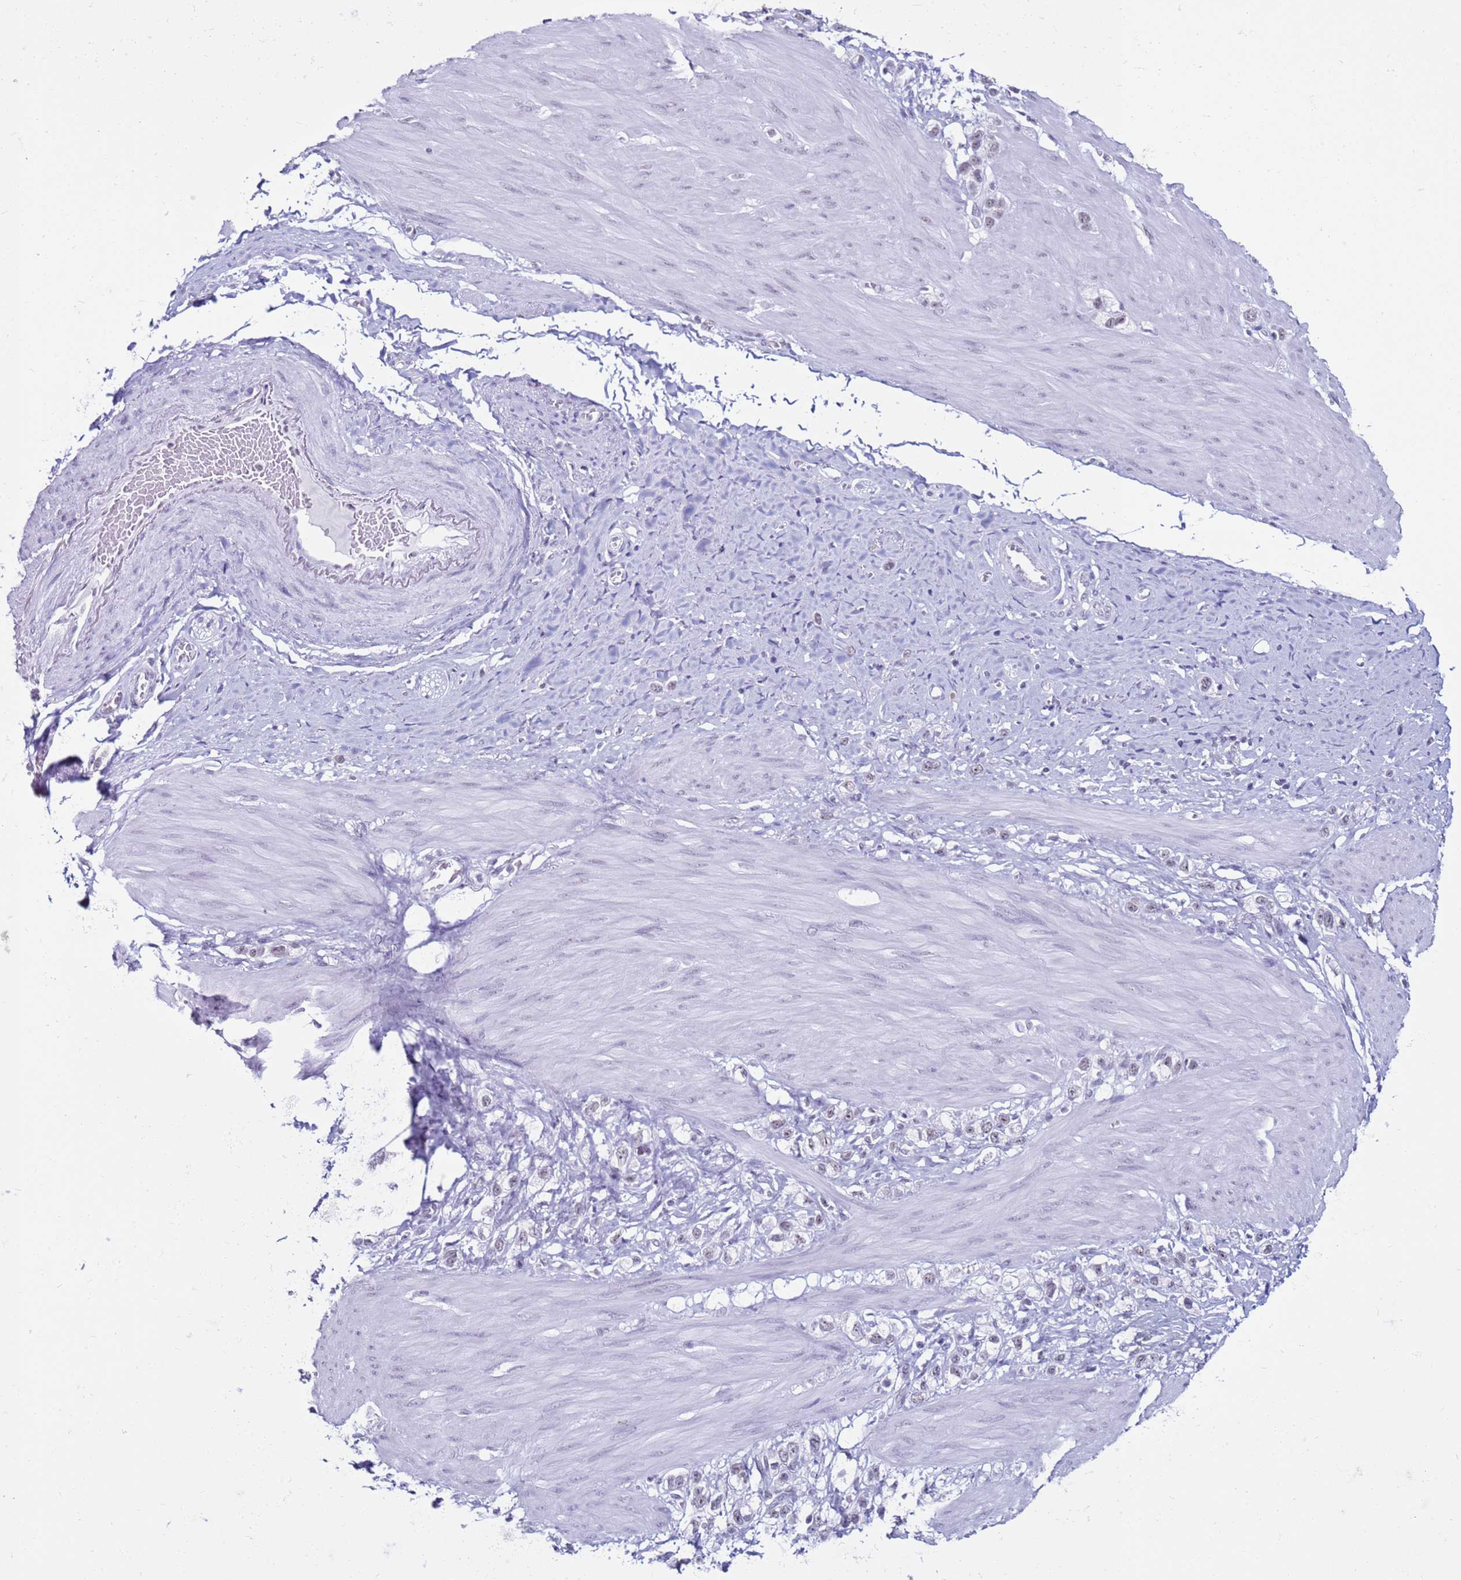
{"staining": {"intensity": "weak", "quantity": "<25%", "location": "nuclear"}, "tissue": "stomach cancer", "cell_type": "Tumor cells", "image_type": "cancer", "snomed": [{"axis": "morphology", "description": "Adenocarcinoma, NOS"}, {"axis": "topography", "description": "Stomach"}], "caption": "Human stomach cancer (adenocarcinoma) stained for a protein using IHC demonstrates no positivity in tumor cells.", "gene": "DHX15", "patient": {"sex": "female", "age": 65}}